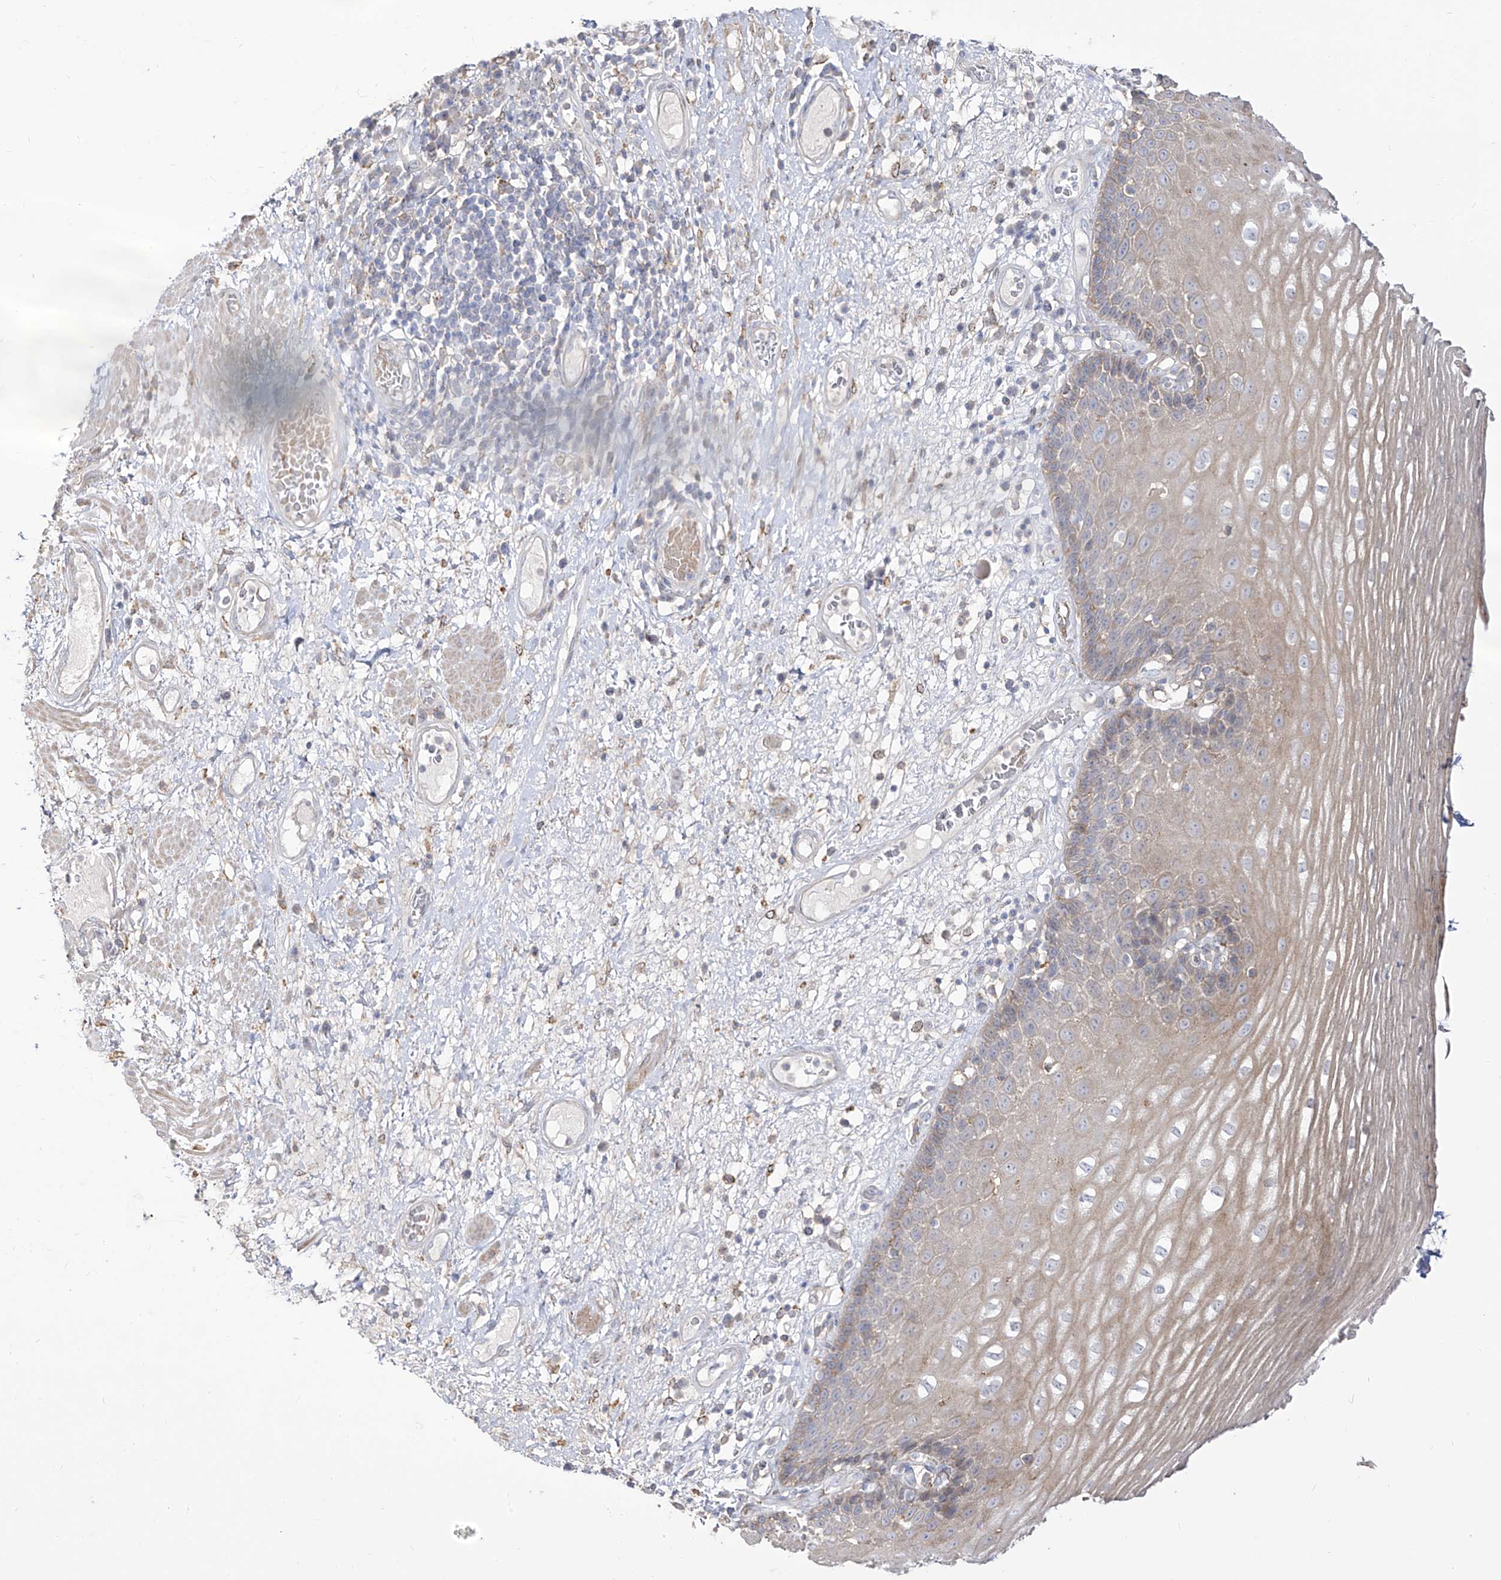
{"staining": {"intensity": "weak", "quantity": "<25%", "location": "cytoplasmic/membranous"}, "tissue": "esophagus", "cell_type": "Squamous epithelial cells", "image_type": "normal", "snomed": [{"axis": "morphology", "description": "Normal tissue, NOS"}, {"axis": "morphology", "description": "Adenocarcinoma, NOS"}, {"axis": "topography", "description": "Esophagus"}], "caption": "Protein analysis of benign esophagus reveals no significant expression in squamous epithelial cells. (DAB immunohistochemistry with hematoxylin counter stain).", "gene": "ZGRF1", "patient": {"sex": "male", "age": 62}}